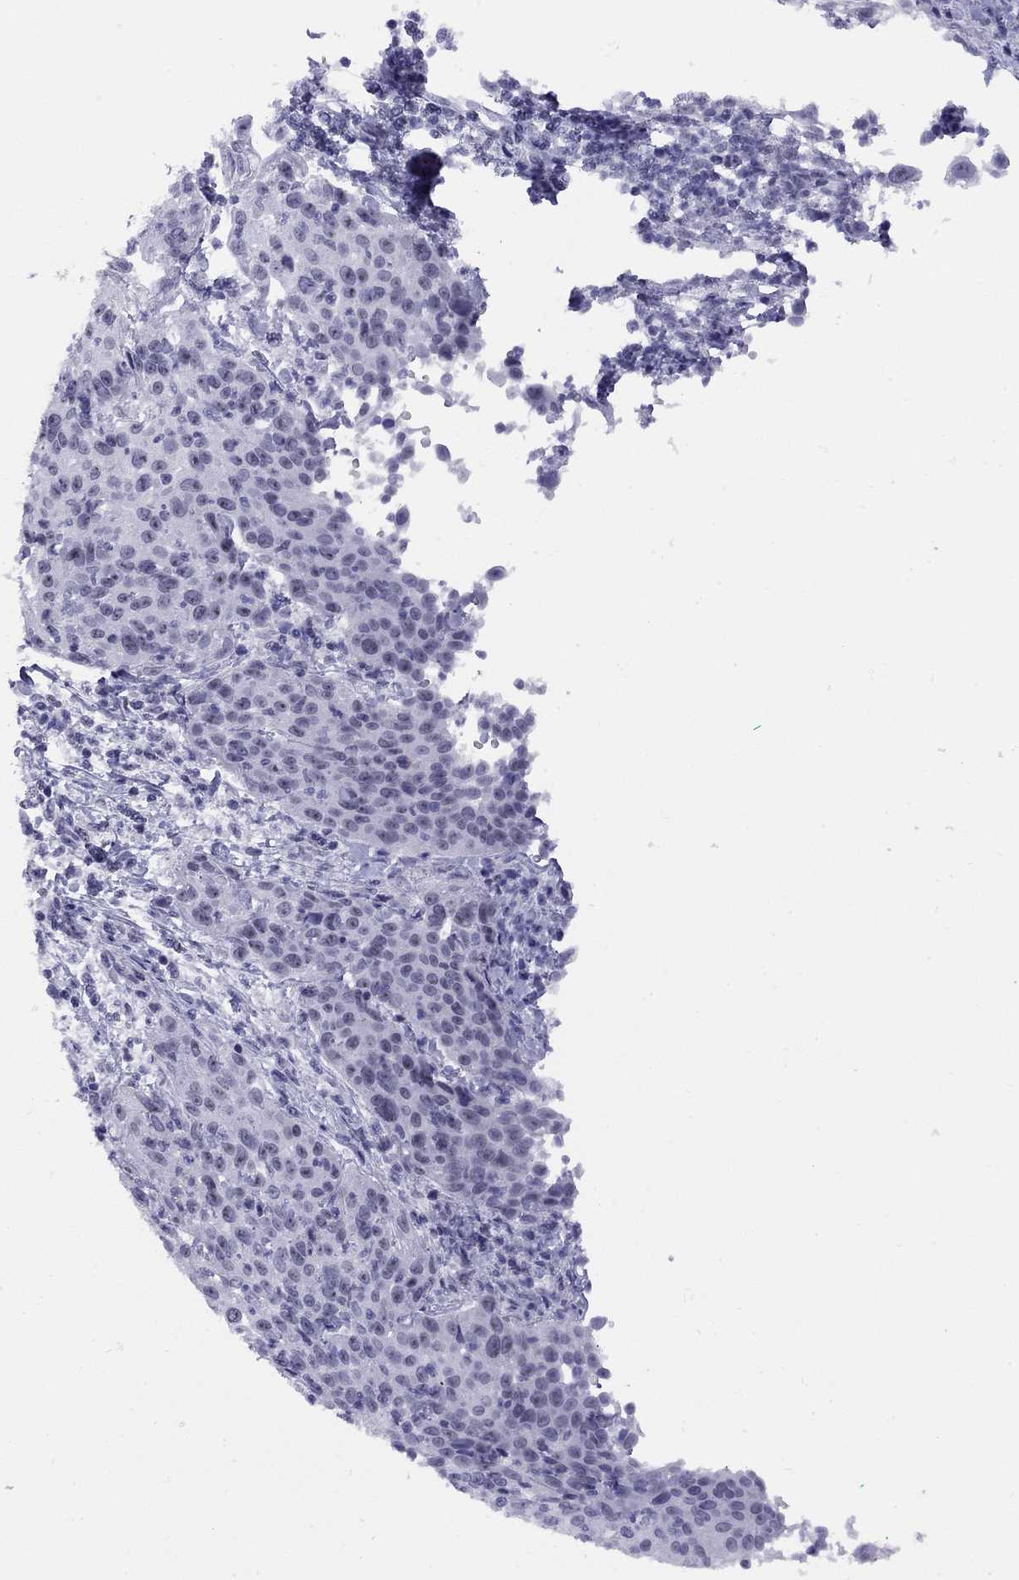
{"staining": {"intensity": "negative", "quantity": "none", "location": "none"}, "tissue": "cervical cancer", "cell_type": "Tumor cells", "image_type": "cancer", "snomed": [{"axis": "morphology", "description": "Squamous cell carcinoma, NOS"}, {"axis": "topography", "description": "Cervix"}], "caption": "Cervical cancer was stained to show a protein in brown. There is no significant positivity in tumor cells.", "gene": "LYAR", "patient": {"sex": "female", "age": 26}}